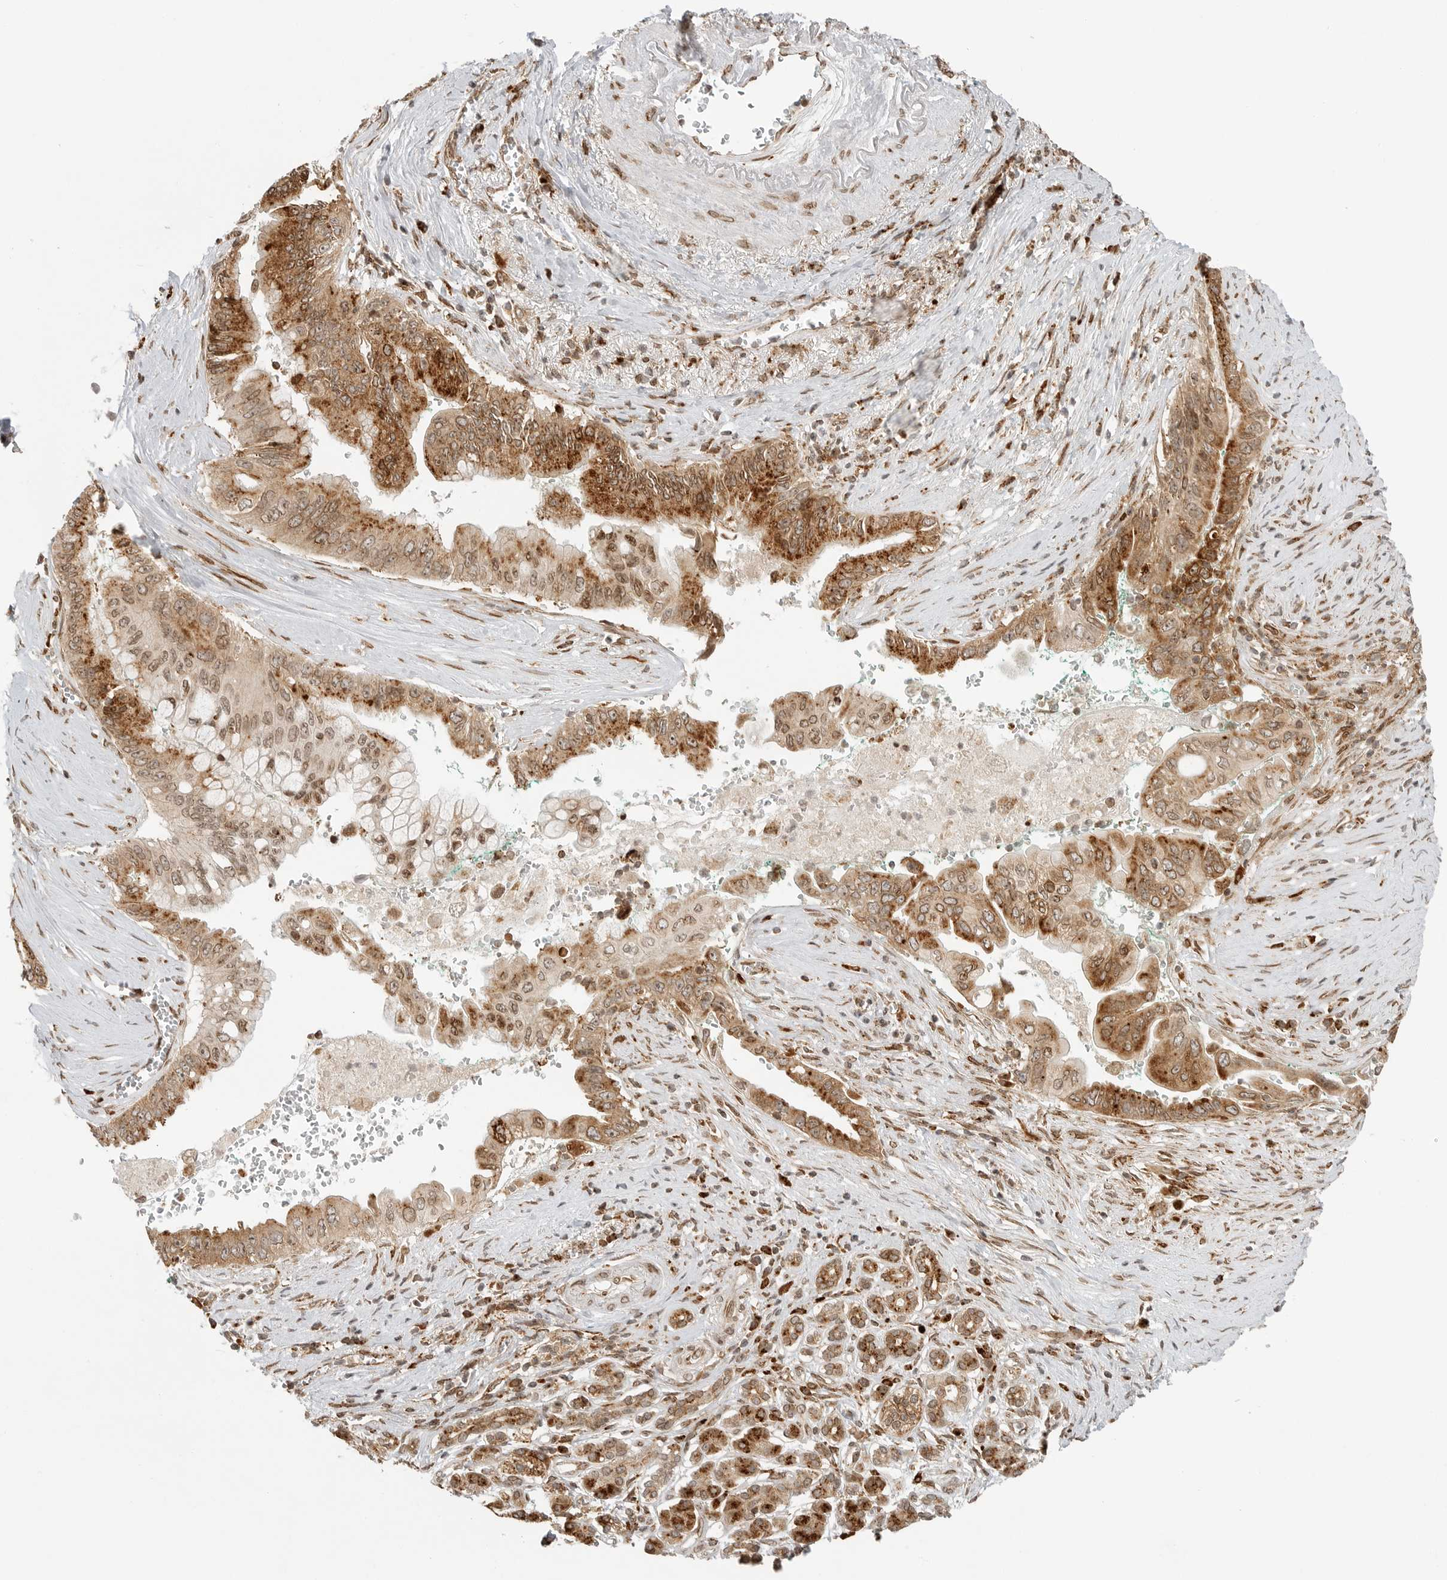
{"staining": {"intensity": "strong", "quantity": ">75%", "location": "cytoplasmic/membranous,nuclear"}, "tissue": "pancreatic cancer", "cell_type": "Tumor cells", "image_type": "cancer", "snomed": [{"axis": "morphology", "description": "Adenocarcinoma, NOS"}, {"axis": "topography", "description": "Pancreas"}], "caption": "Immunohistochemistry (IHC) (DAB) staining of human adenocarcinoma (pancreatic) reveals strong cytoplasmic/membranous and nuclear protein expression in about >75% of tumor cells. The protein of interest is stained brown, and the nuclei are stained in blue (DAB (3,3'-diaminobenzidine) IHC with brightfield microscopy, high magnification).", "gene": "IDUA", "patient": {"sex": "male", "age": 78}}